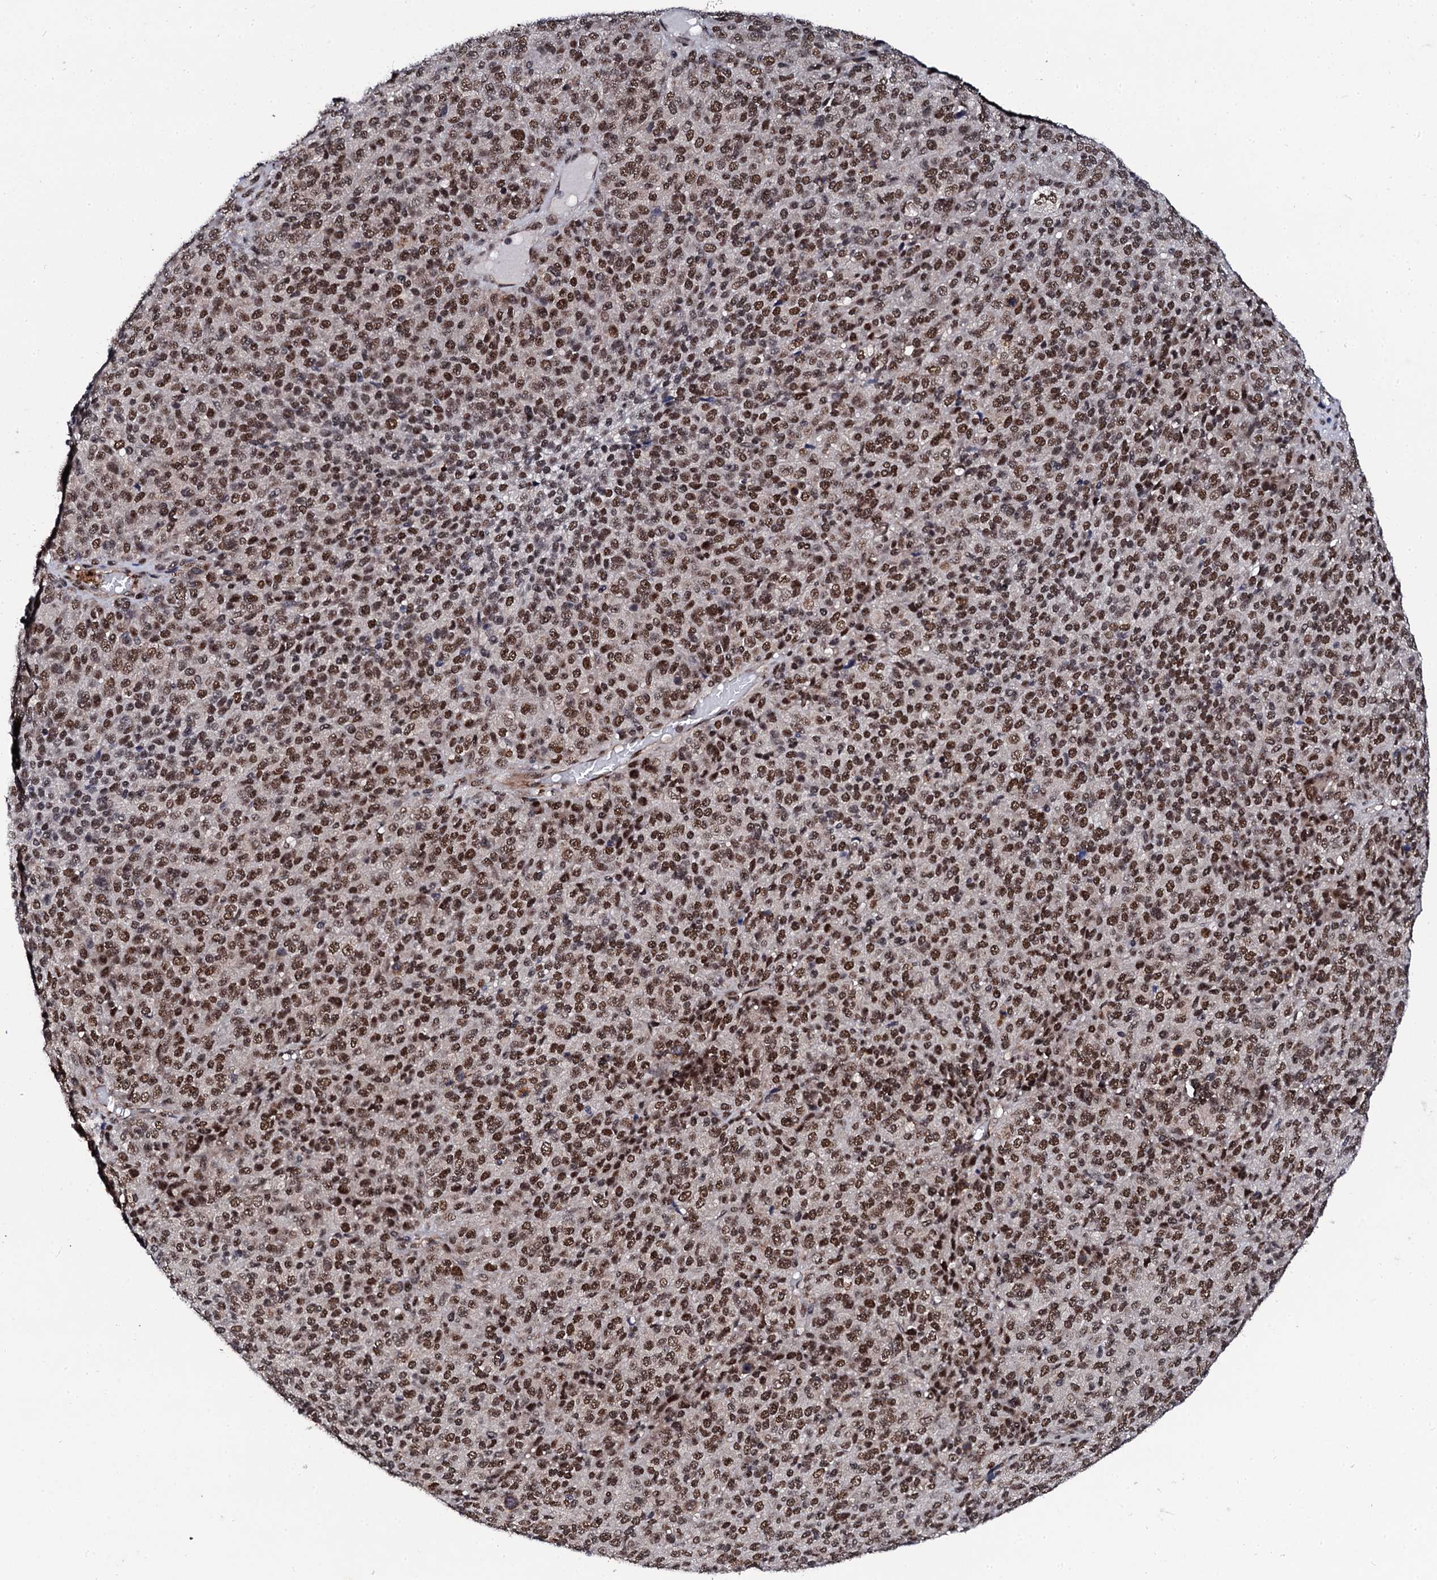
{"staining": {"intensity": "strong", "quantity": ">75%", "location": "nuclear"}, "tissue": "melanoma", "cell_type": "Tumor cells", "image_type": "cancer", "snomed": [{"axis": "morphology", "description": "Malignant melanoma, Metastatic site"}, {"axis": "topography", "description": "Brain"}], "caption": "Strong nuclear positivity for a protein is present in about >75% of tumor cells of melanoma using immunohistochemistry.", "gene": "CSTF3", "patient": {"sex": "female", "age": 56}}